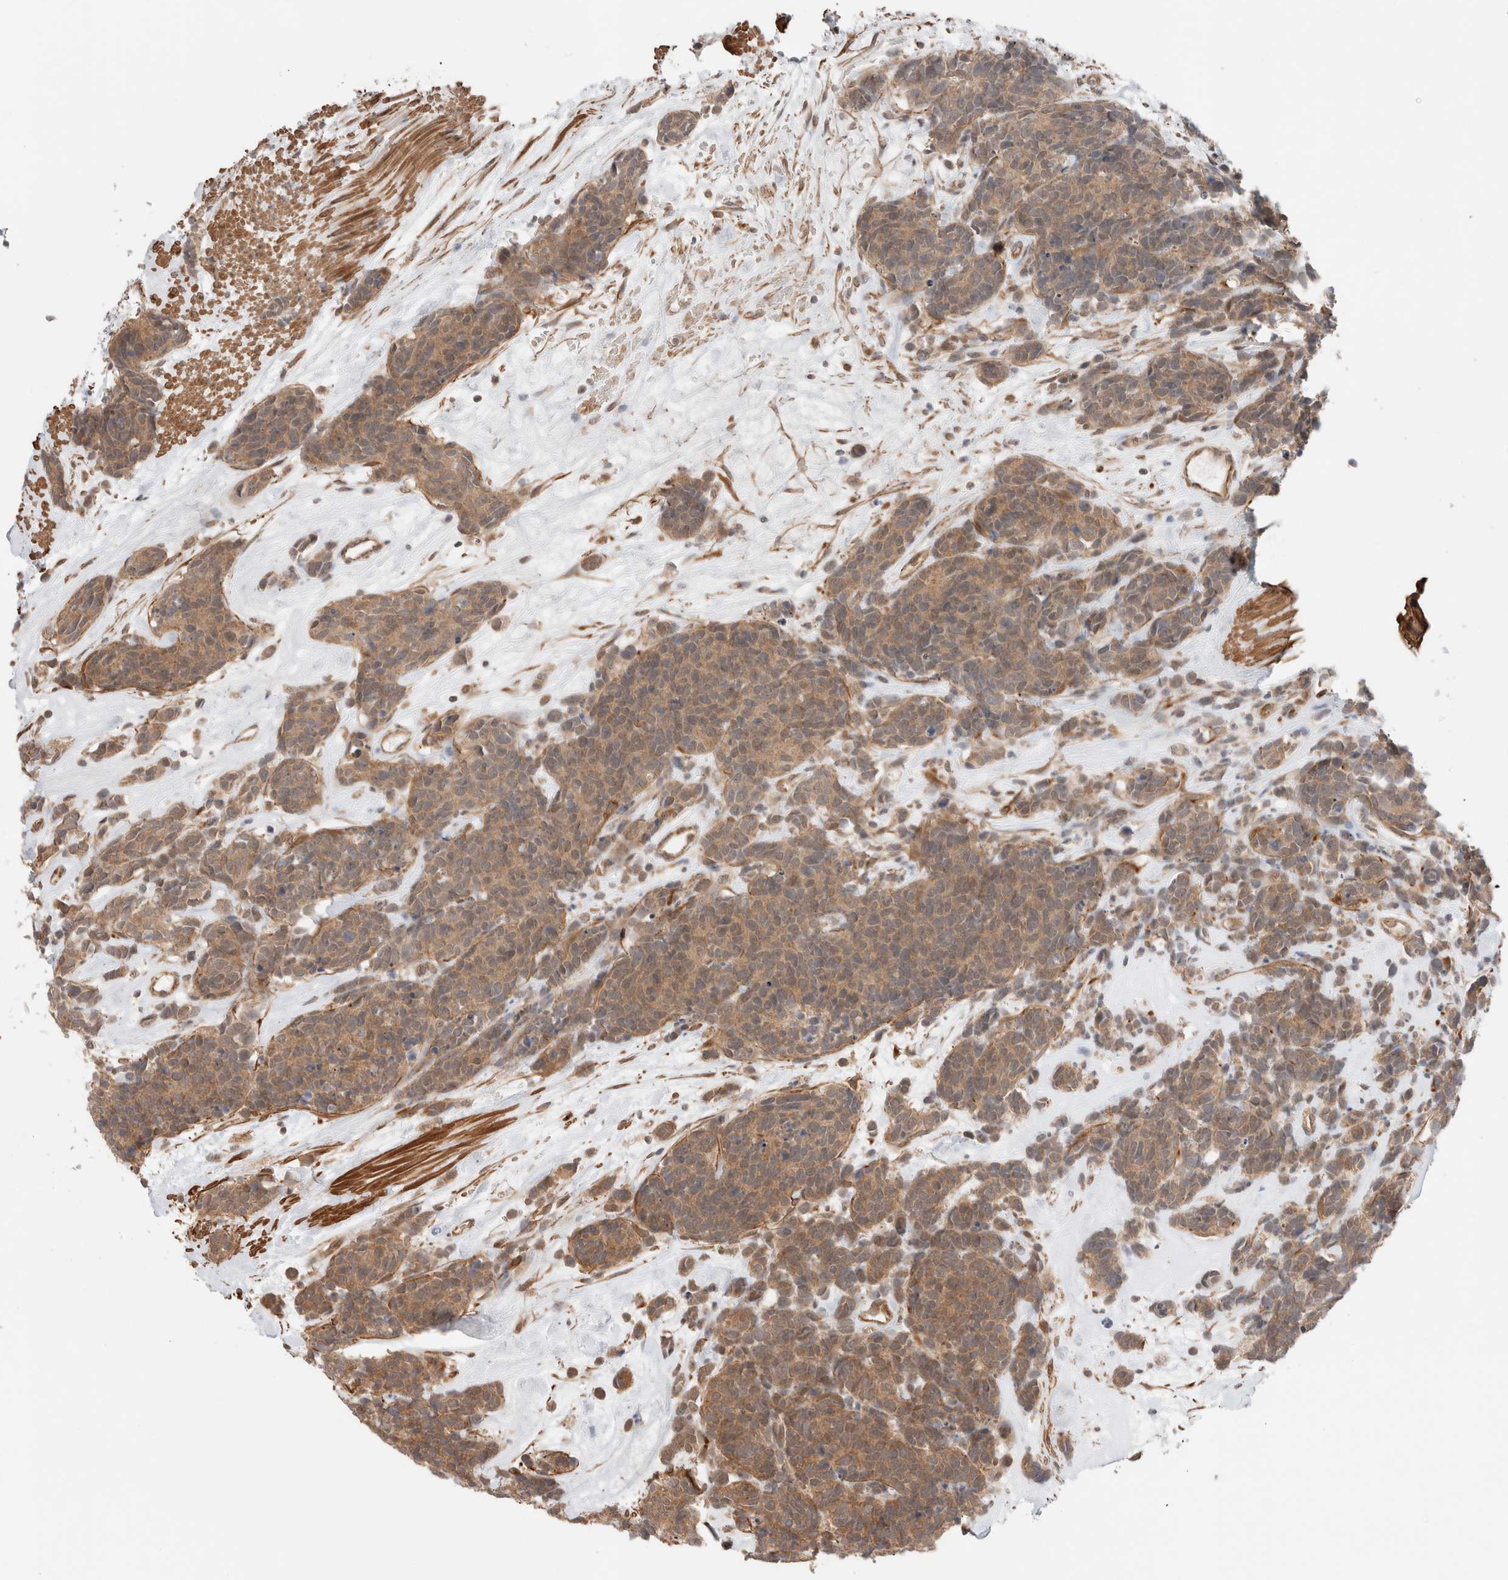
{"staining": {"intensity": "moderate", "quantity": ">75%", "location": "cytoplasmic/membranous"}, "tissue": "carcinoid", "cell_type": "Tumor cells", "image_type": "cancer", "snomed": [{"axis": "morphology", "description": "Carcinoma, NOS"}, {"axis": "morphology", "description": "Carcinoid, malignant, NOS"}, {"axis": "topography", "description": "Urinary bladder"}], "caption": "Protein analysis of malignant carcinoid tissue exhibits moderate cytoplasmic/membranous expression in approximately >75% of tumor cells. The protein is stained brown, and the nuclei are stained in blue (DAB IHC with brightfield microscopy, high magnification).", "gene": "ZNF649", "patient": {"sex": "male", "age": 57}}